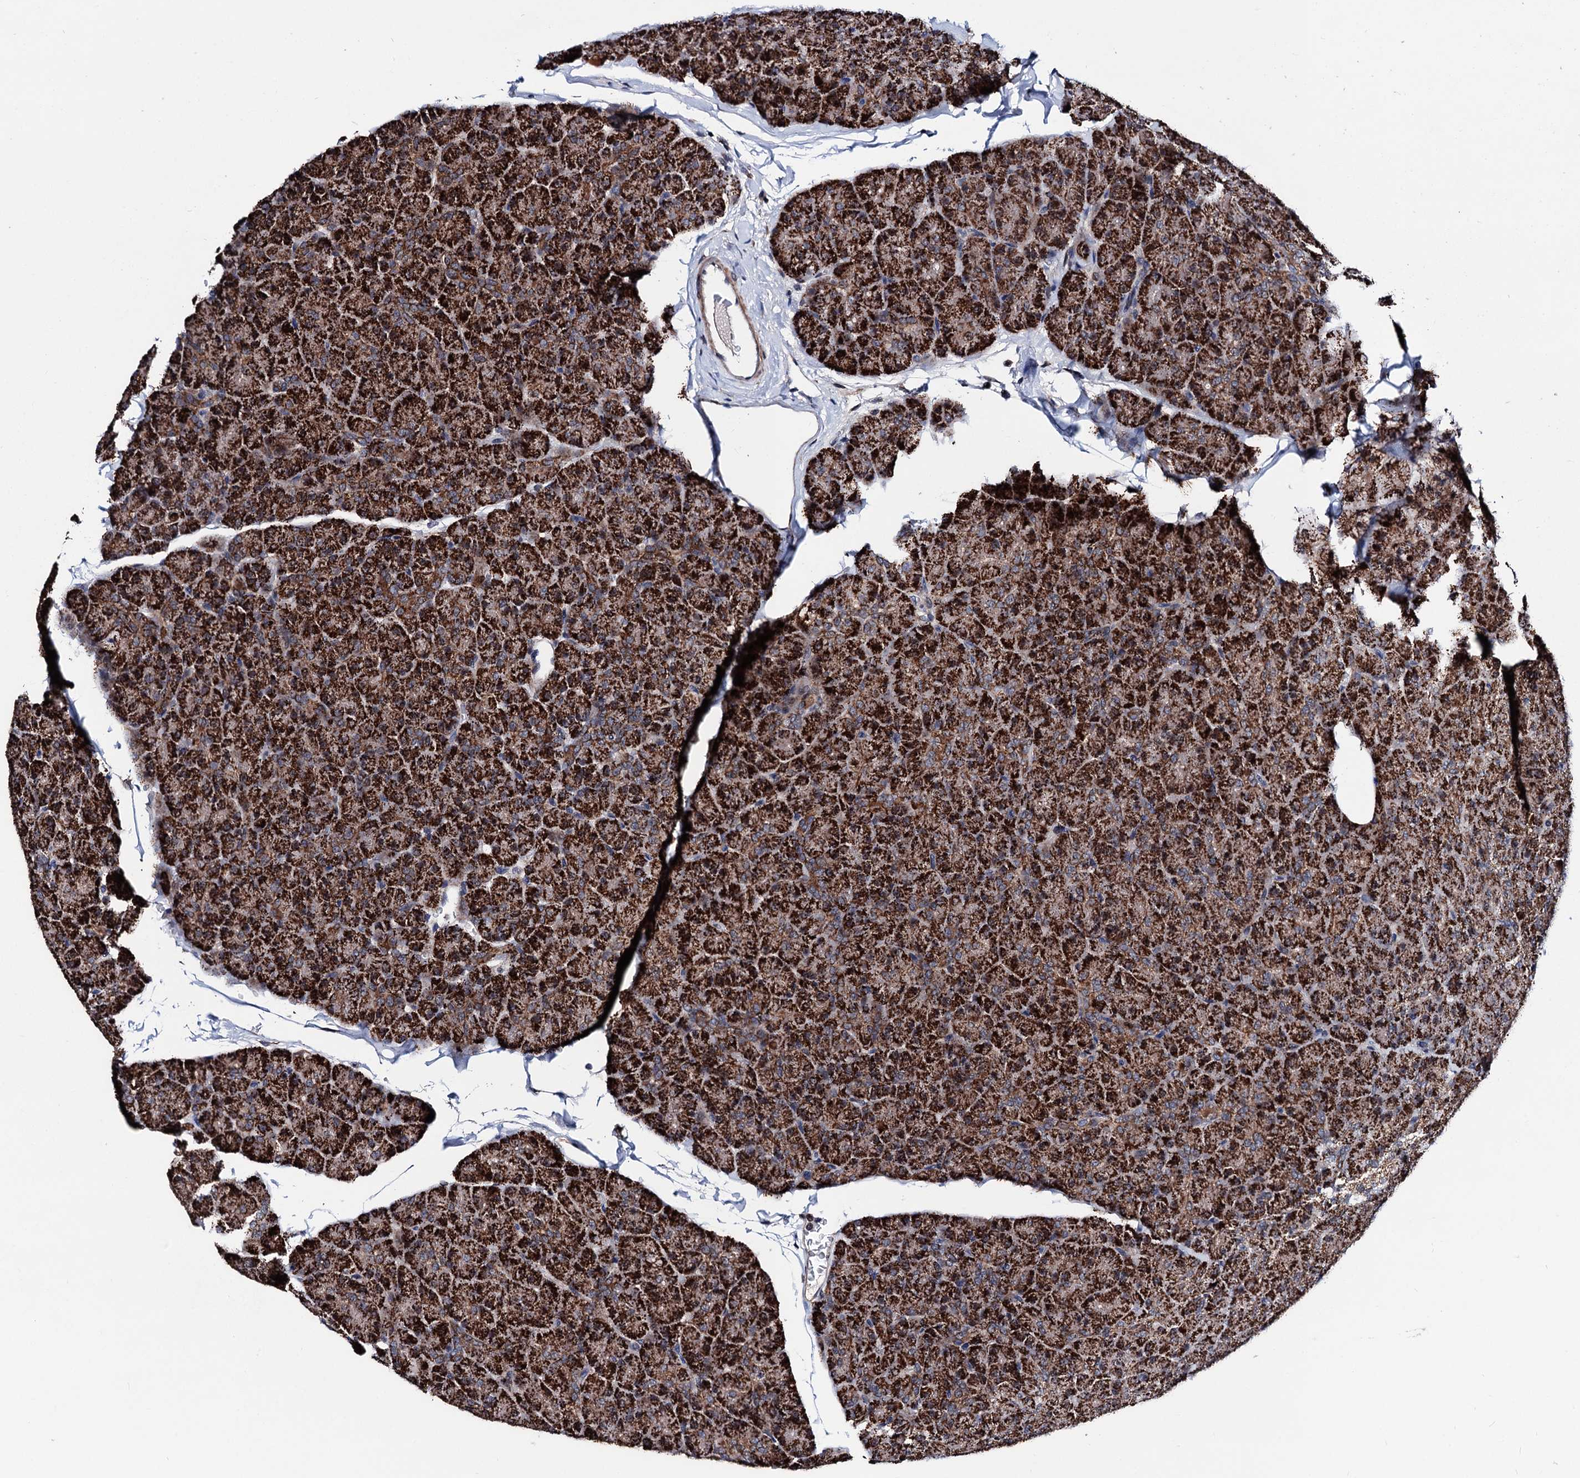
{"staining": {"intensity": "strong", "quantity": ">75%", "location": "cytoplasmic/membranous"}, "tissue": "pancreas", "cell_type": "Exocrine glandular cells", "image_type": "normal", "snomed": [{"axis": "morphology", "description": "Normal tissue, NOS"}, {"axis": "topography", "description": "Pancreas"}], "caption": "A high-resolution micrograph shows immunohistochemistry (IHC) staining of normal pancreas, which demonstrates strong cytoplasmic/membranous staining in approximately >75% of exocrine glandular cells.", "gene": "COA4", "patient": {"sex": "male", "age": 36}}